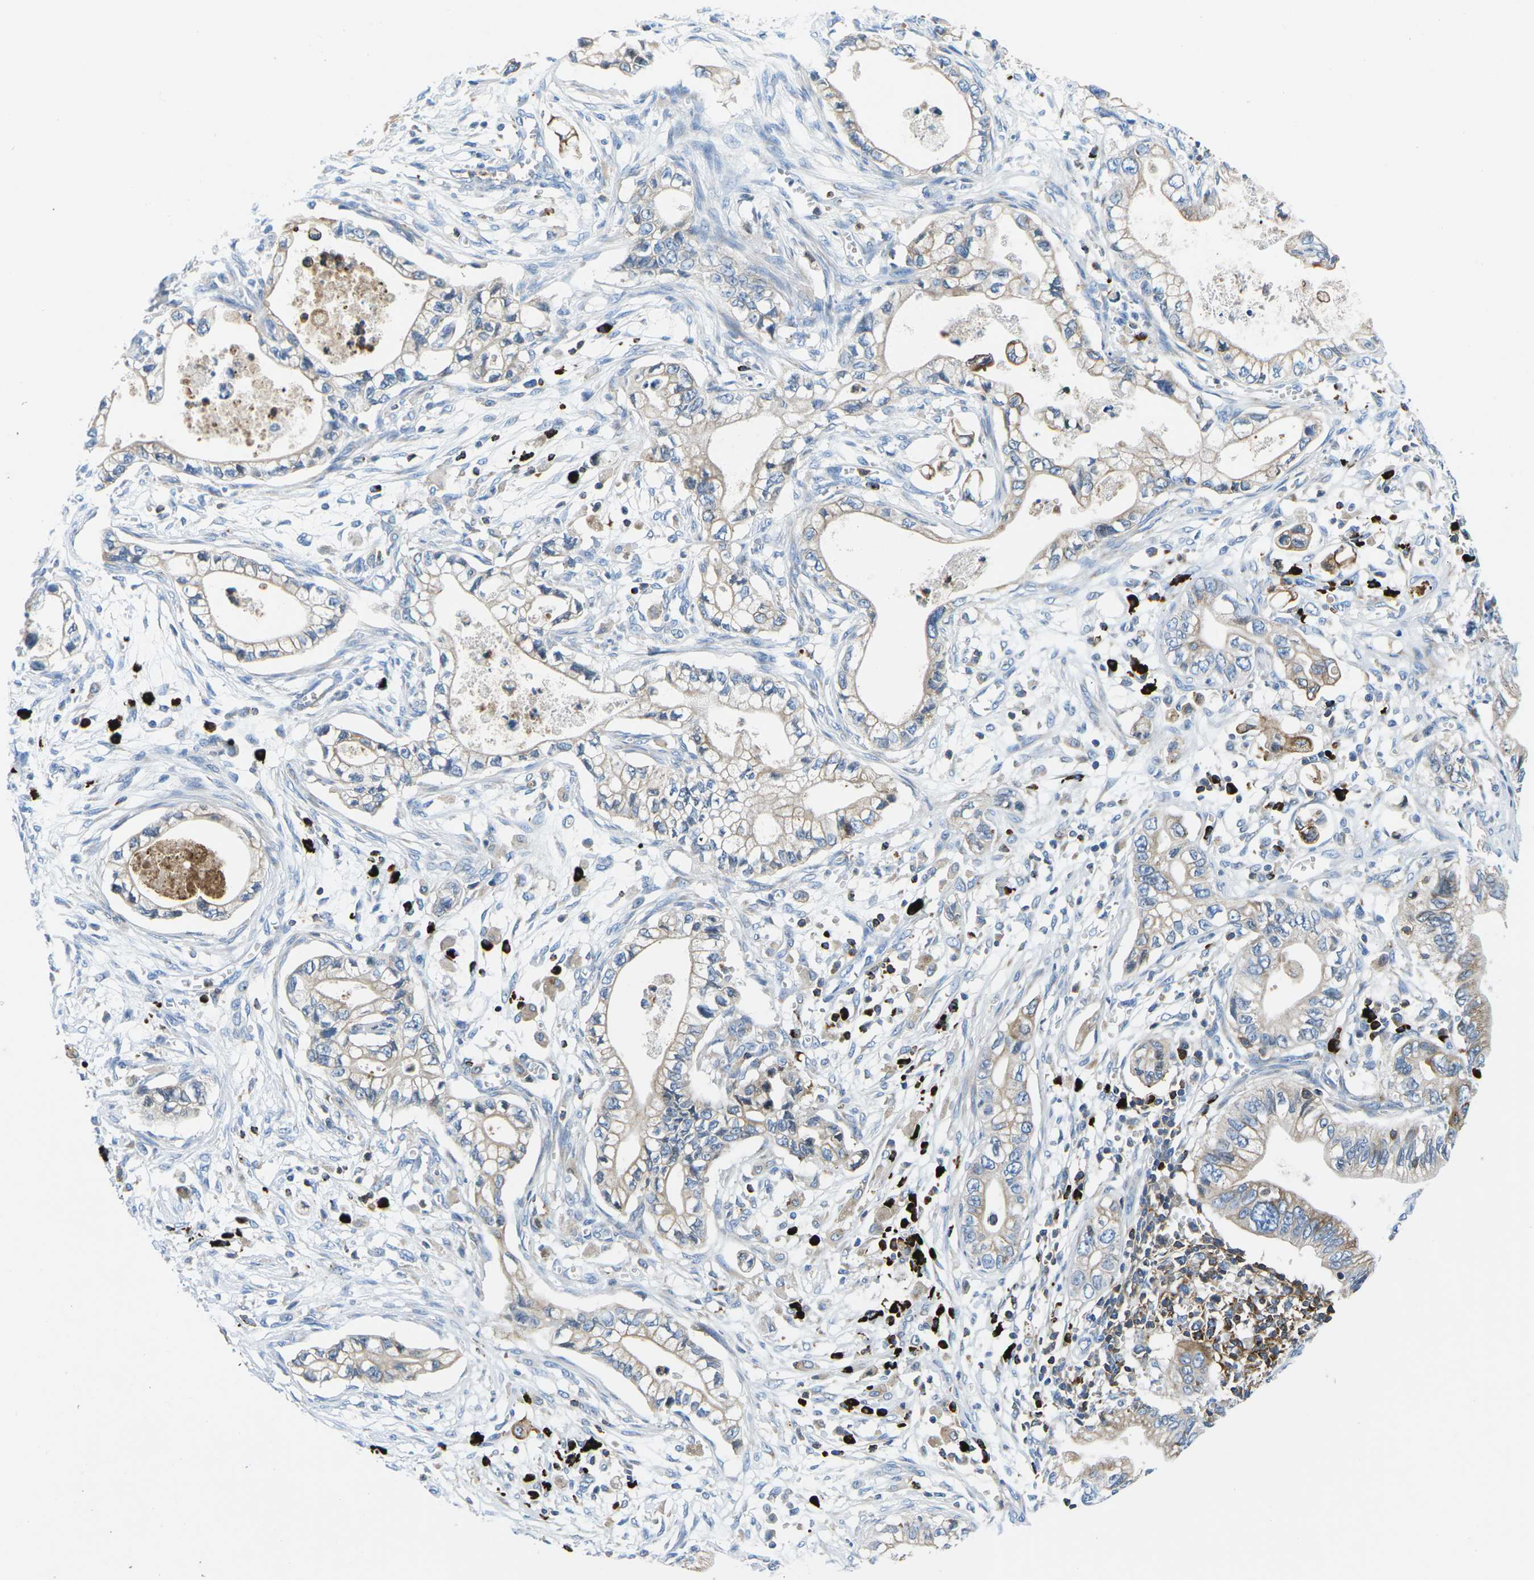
{"staining": {"intensity": "weak", "quantity": "<25%", "location": "cytoplasmic/membranous"}, "tissue": "pancreatic cancer", "cell_type": "Tumor cells", "image_type": "cancer", "snomed": [{"axis": "morphology", "description": "Adenocarcinoma, NOS"}, {"axis": "topography", "description": "Pancreas"}], "caption": "High magnification brightfield microscopy of pancreatic cancer stained with DAB (brown) and counterstained with hematoxylin (blue): tumor cells show no significant positivity. (DAB (3,3'-diaminobenzidine) IHC, high magnification).", "gene": "MC4R", "patient": {"sex": "male", "age": 56}}